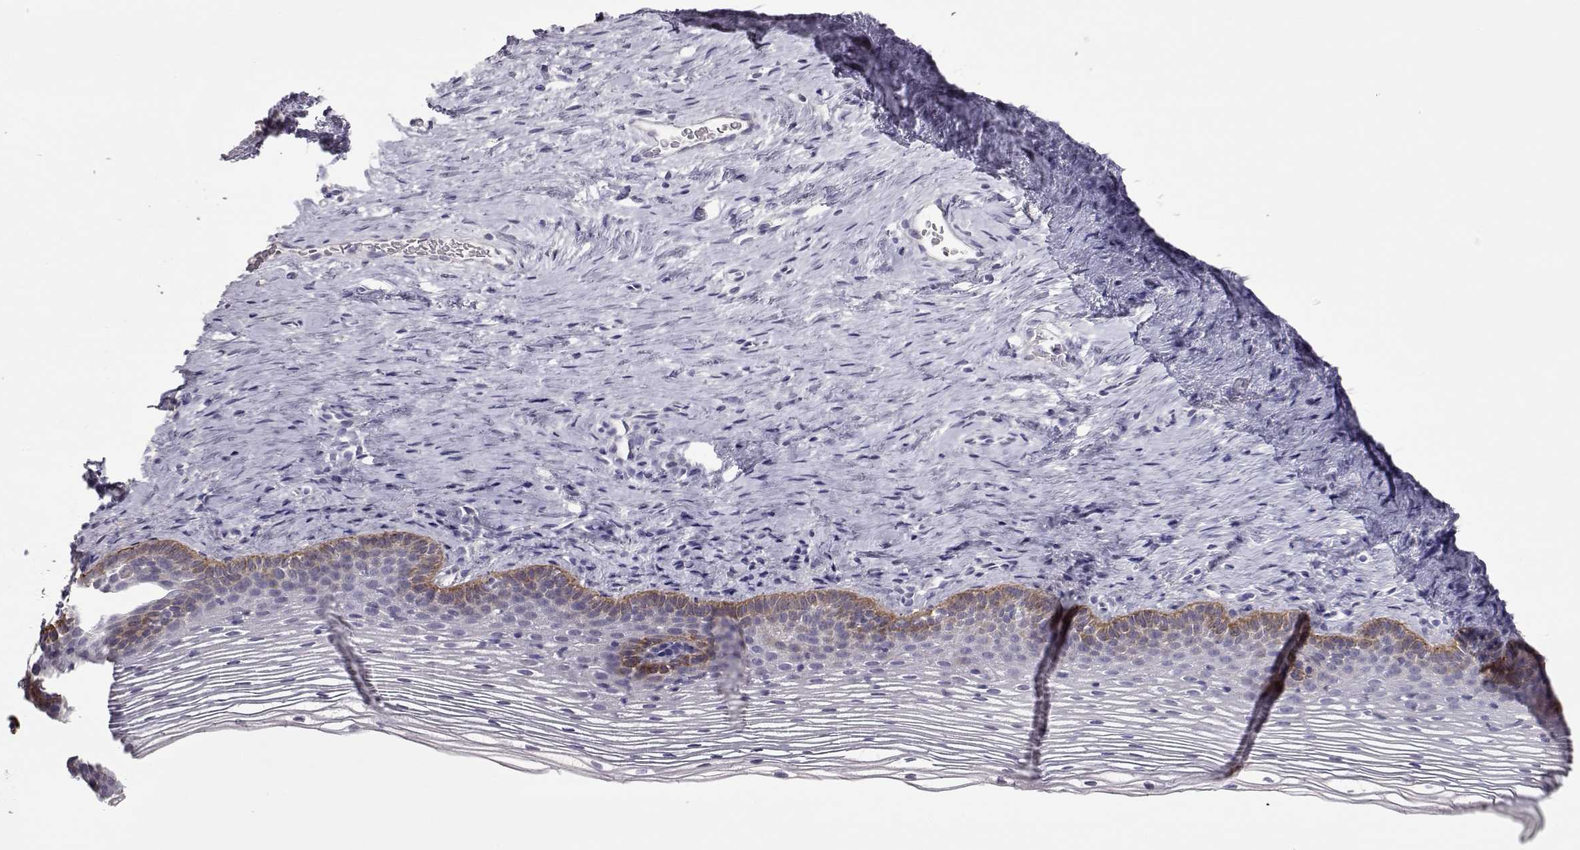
{"staining": {"intensity": "negative", "quantity": "none", "location": "none"}, "tissue": "cervix", "cell_type": "Glandular cells", "image_type": "normal", "snomed": [{"axis": "morphology", "description": "Normal tissue, NOS"}, {"axis": "topography", "description": "Cervix"}], "caption": "Cervix stained for a protein using immunohistochemistry (IHC) shows no positivity glandular cells.", "gene": "LAMB3", "patient": {"sex": "female", "age": 39}}